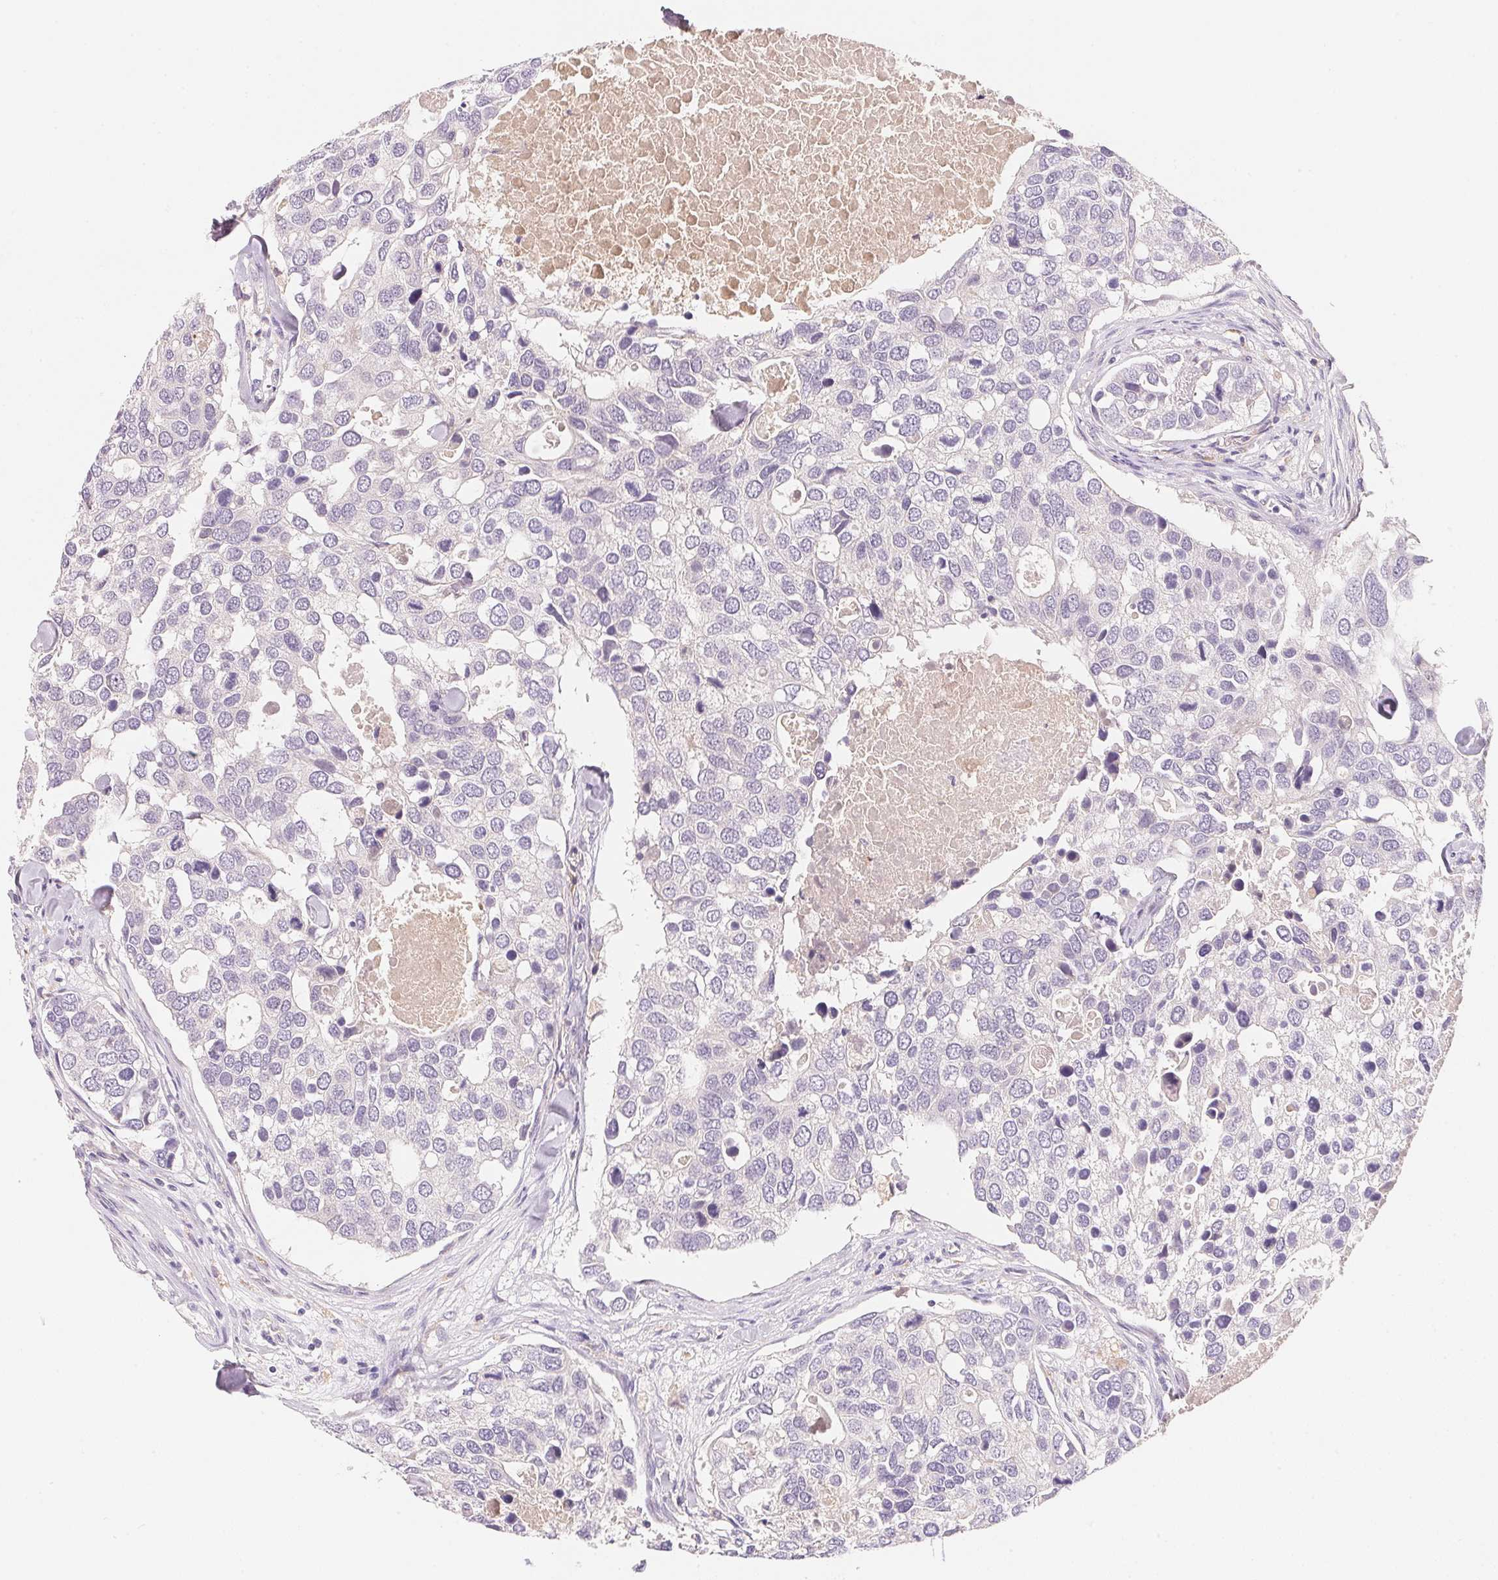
{"staining": {"intensity": "negative", "quantity": "none", "location": "none"}, "tissue": "breast cancer", "cell_type": "Tumor cells", "image_type": "cancer", "snomed": [{"axis": "morphology", "description": "Duct carcinoma"}, {"axis": "topography", "description": "Breast"}], "caption": "High magnification brightfield microscopy of breast cancer stained with DAB (brown) and counterstained with hematoxylin (blue): tumor cells show no significant expression.", "gene": "MCOLN3", "patient": {"sex": "female", "age": 83}}